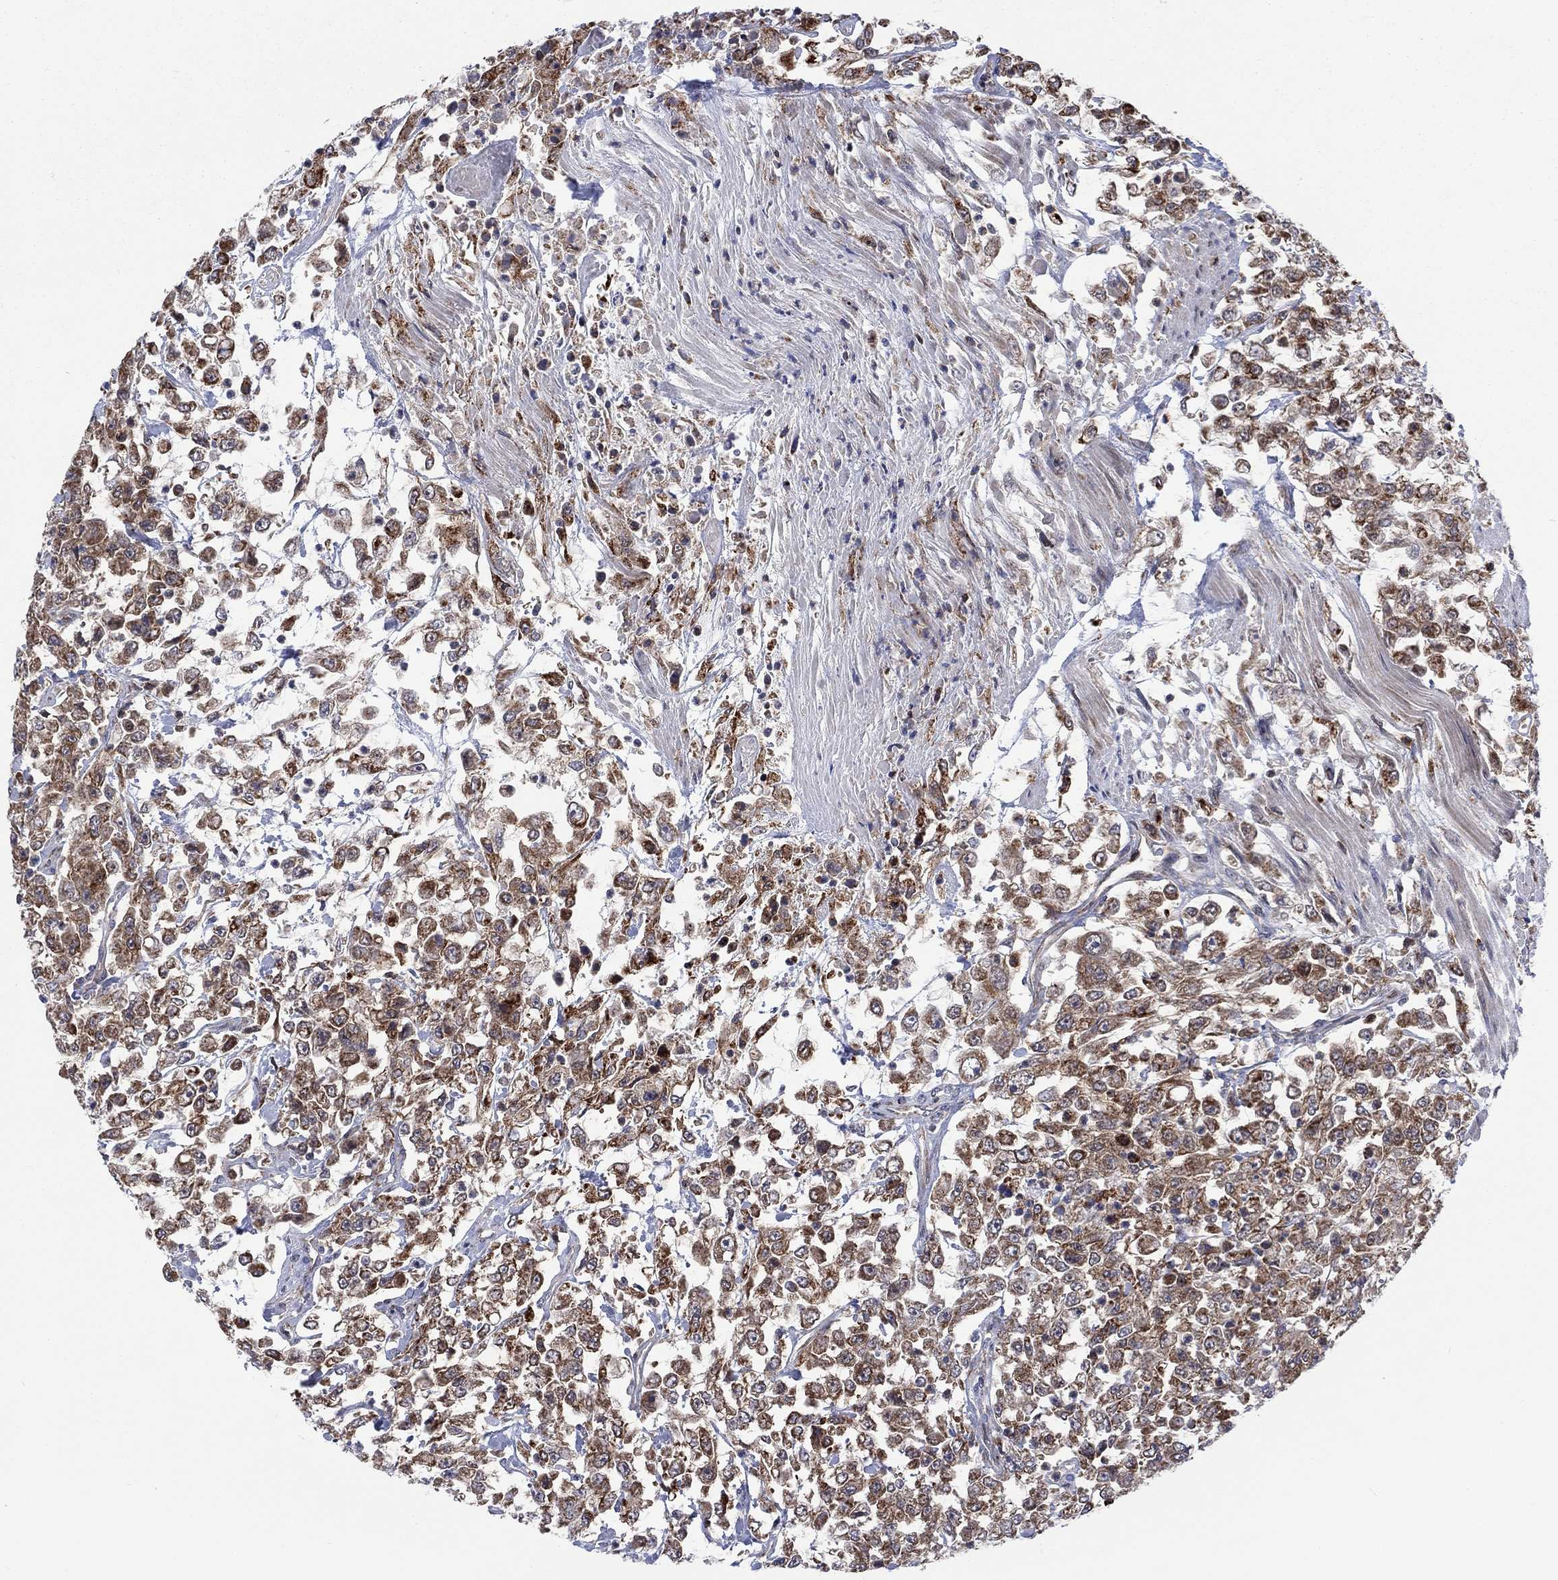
{"staining": {"intensity": "moderate", "quantity": ">75%", "location": "cytoplasmic/membranous"}, "tissue": "urothelial cancer", "cell_type": "Tumor cells", "image_type": "cancer", "snomed": [{"axis": "morphology", "description": "Urothelial carcinoma, High grade"}, {"axis": "topography", "description": "Urinary bladder"}], "caption": "This image reveals high-grade urothelial carcinoma stained with IHC to label a protein in brown. The cytoplasmic/membranous of tumor cells show moderate positivity for the protein. Nuclei are counter-stained blue.", "gene": "SLC35F2", "patient": {"sex": "male", "age": 46}}